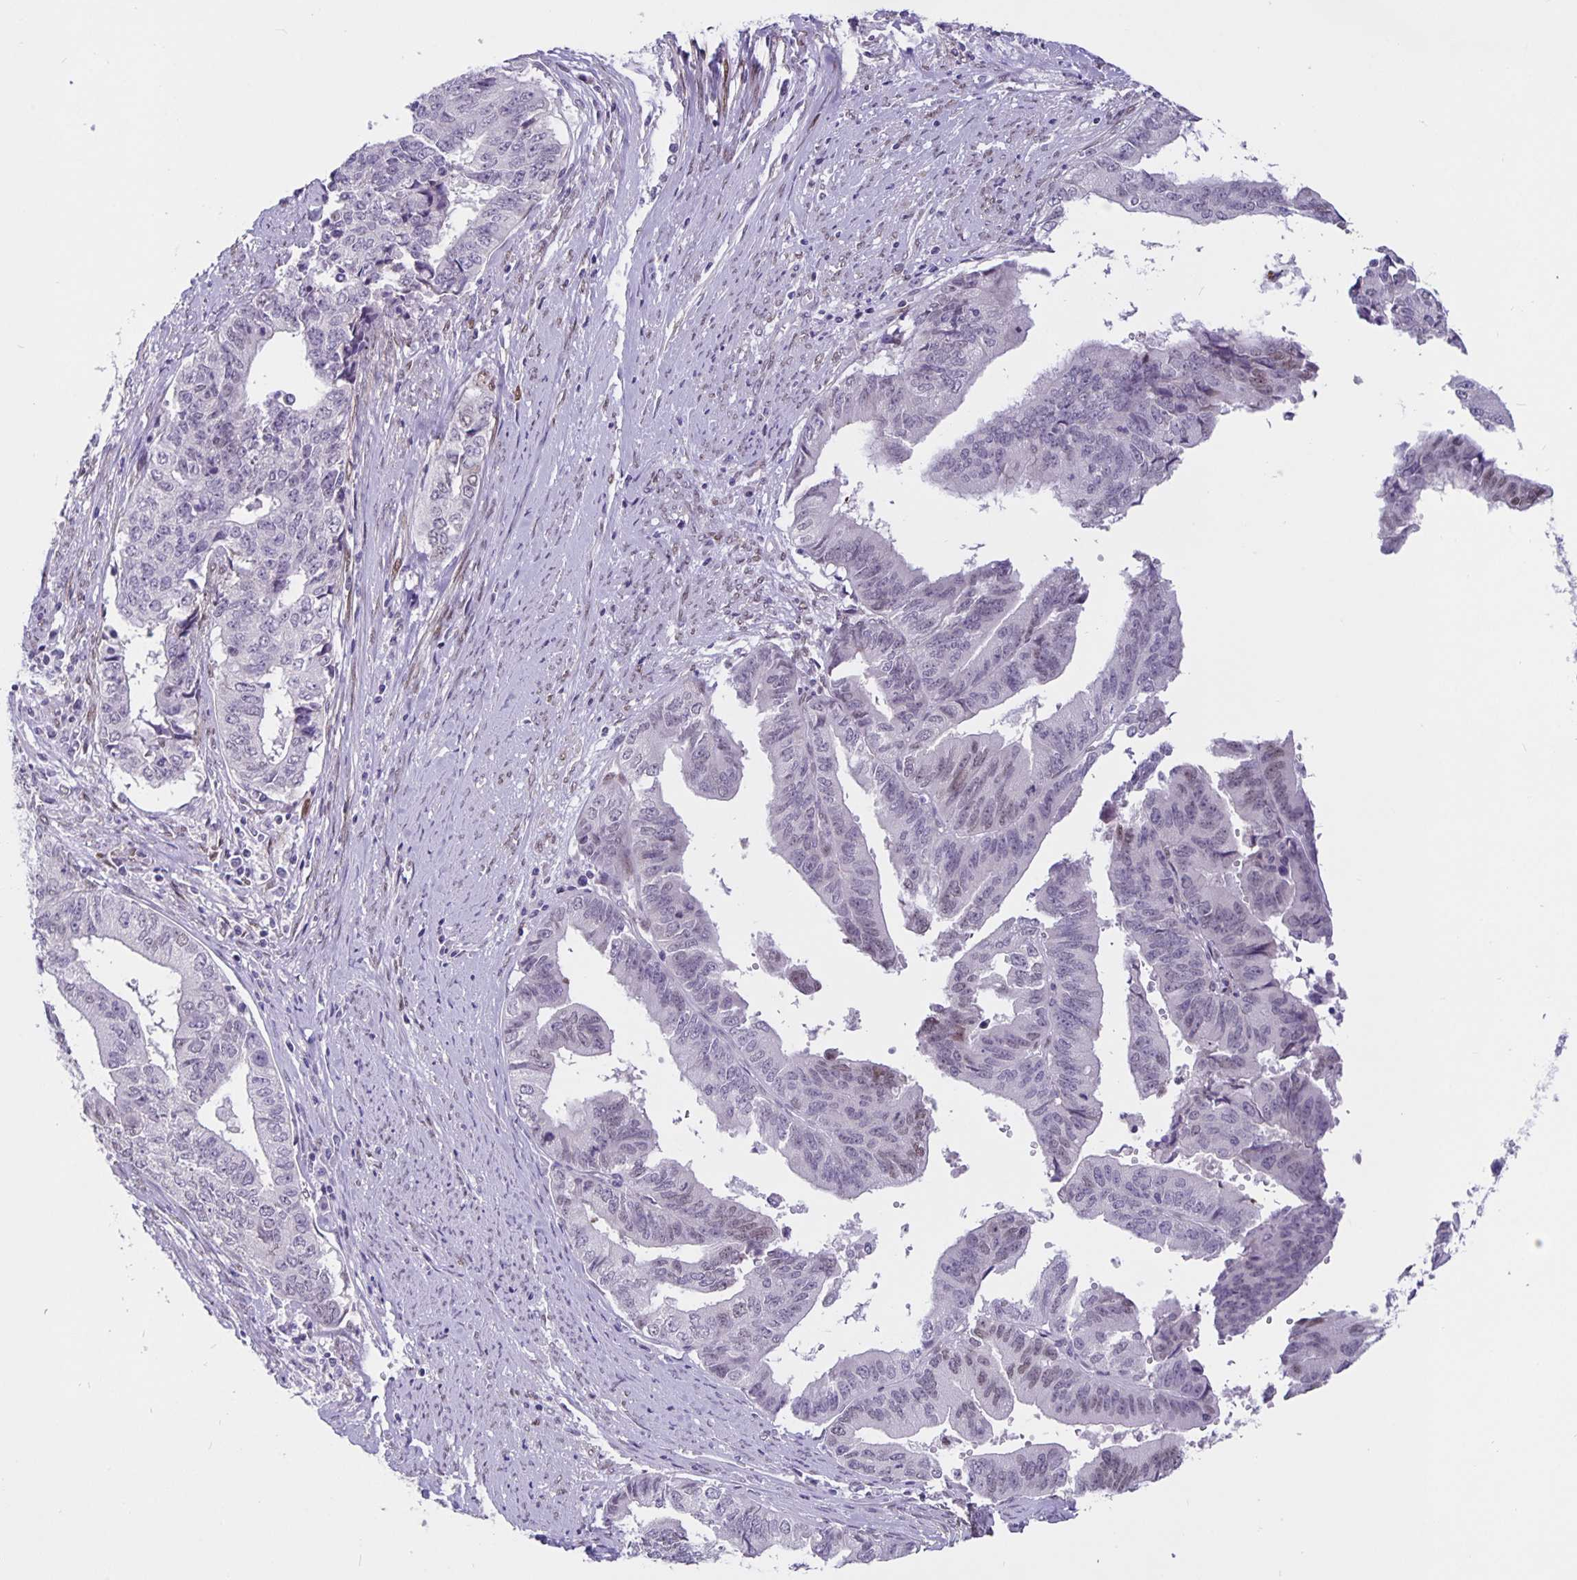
{"staining": {"intensity": "negative", "quantity": "none", "location": "none"}, "tissue": "endometrial cancer", "cell_type": "Tumor cells", "image_type": "cancer", "snomed": [{"axis": "morphology", "description": "Adenocarcinoma, NOS"}, {"axis": "topography", "description": "Endometrium"}], "caption": "This is an IHC photomicrograph of human endometrial adenocarcinoma. There is no expression in tumor cells.", "gene": "FOSL2", "patient": {"sex": "female", "age": 65}}